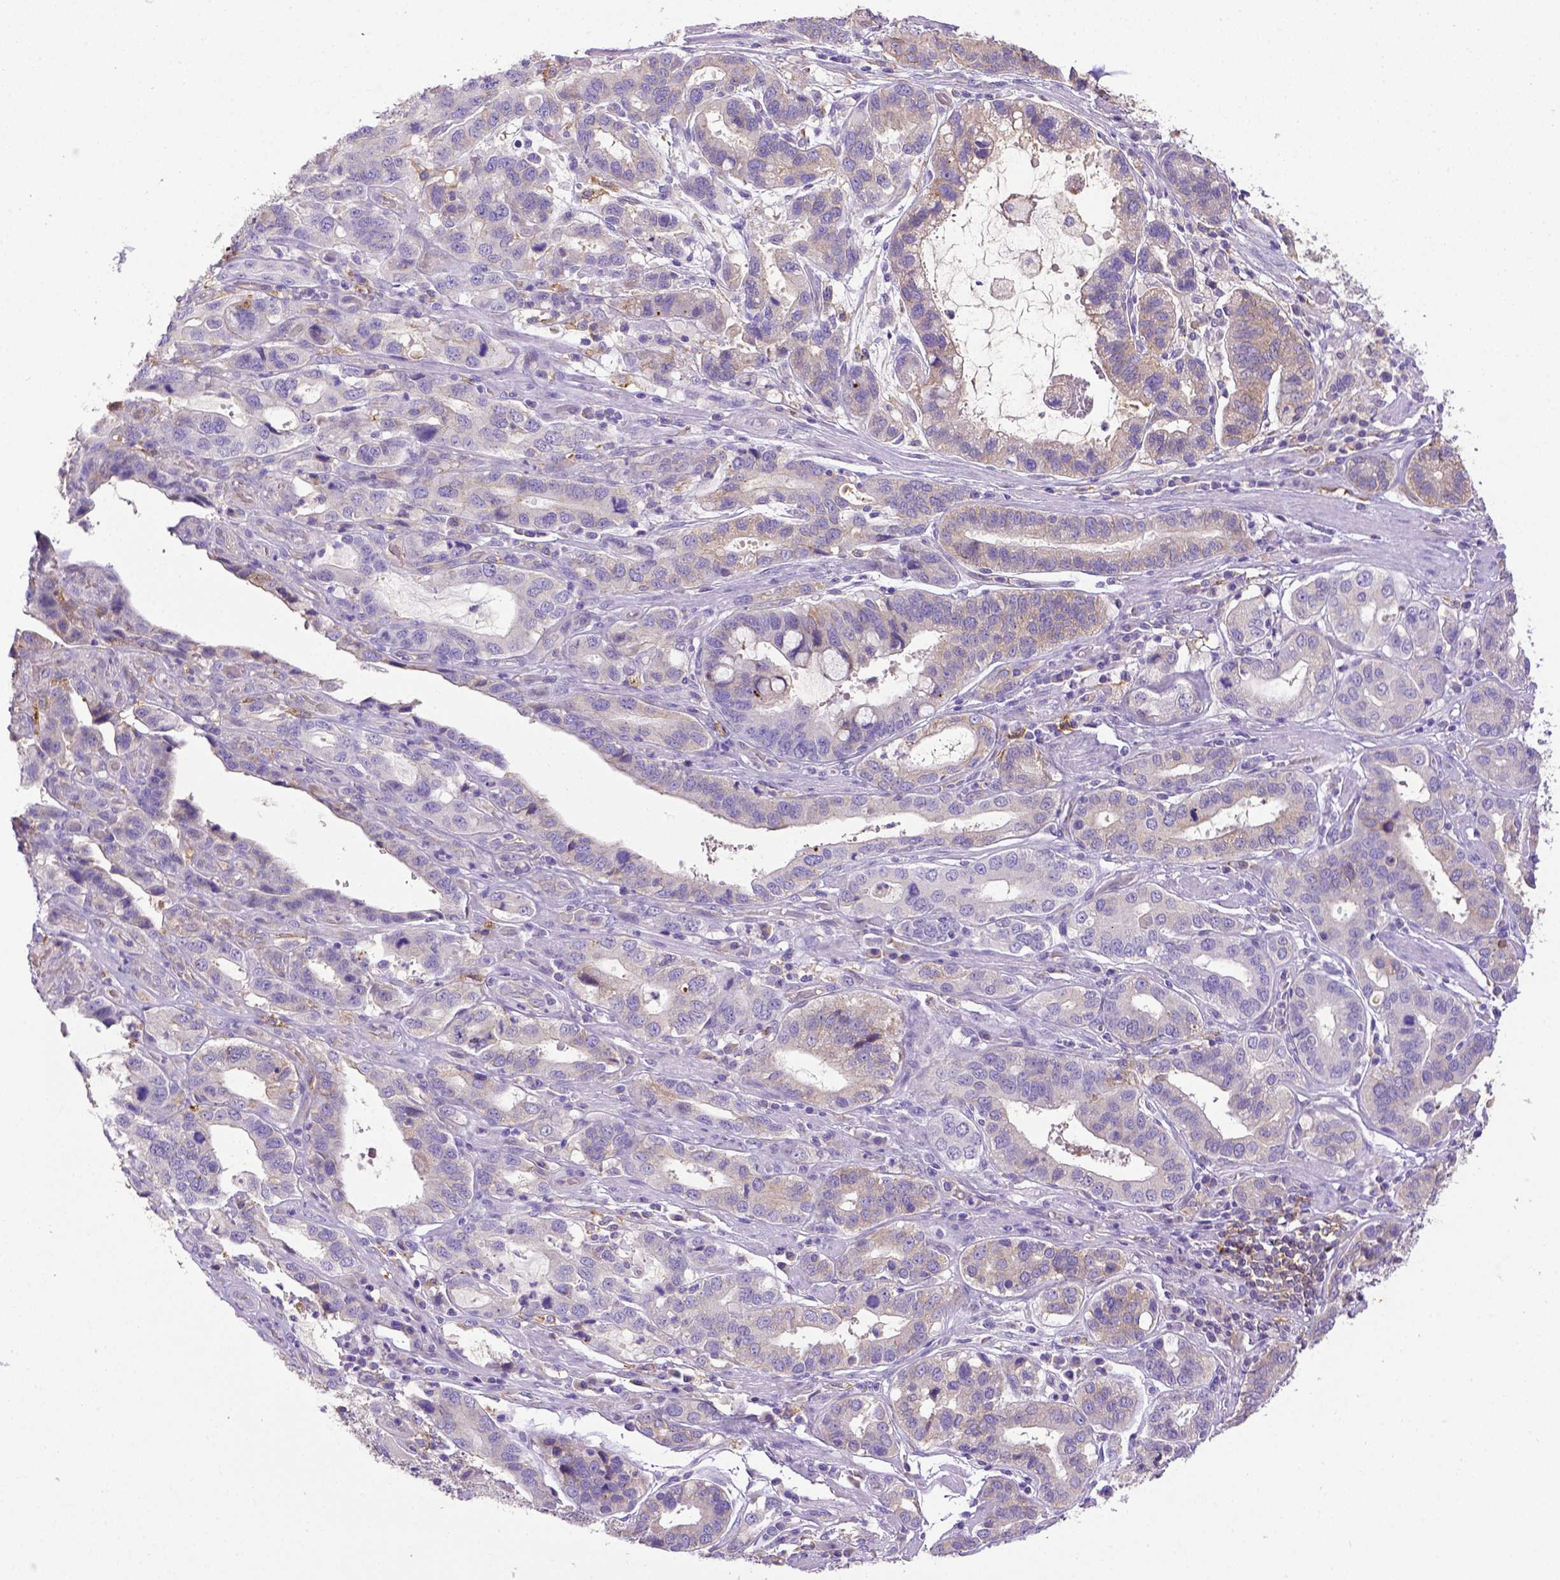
{"staining": {"intensity": "negative", "quantity": "none", "location": "none"}, "tissue": "stomach cancer", "cell_type": "Tumor cells", "image_type": "cancer", "snomed": [{"axis": "morphology", "description": "Adenocarcinoma, NOS"}, {"axis": "topography", "description": "Stomach, lower"}], "caption": "Stomach cancer (adenocarcinoma) was stained to show a protein in brown. There is no significant expression in tumor cells.", "gene": "CD40", "patient": {"sex": "female", "age": 76}}